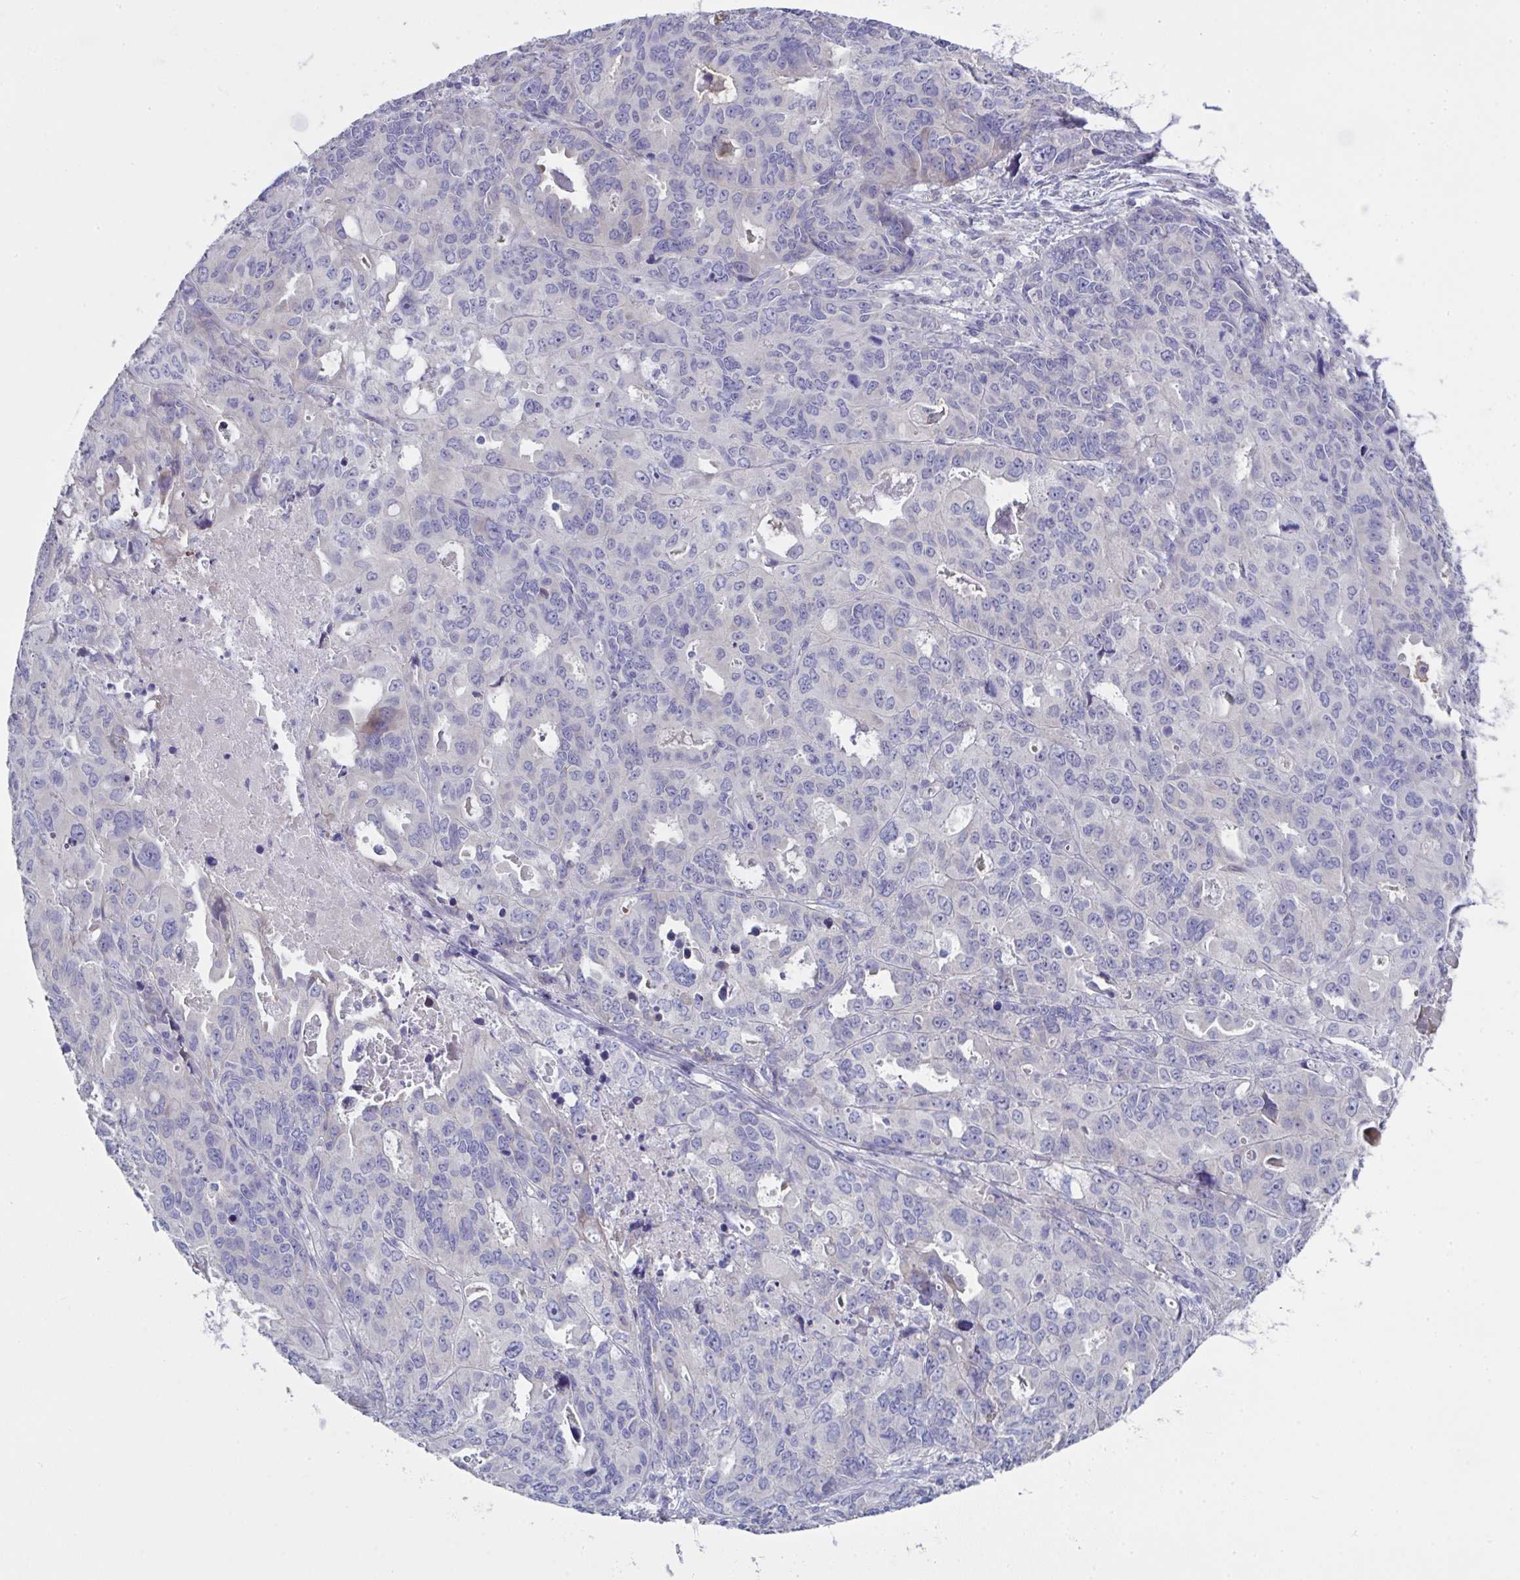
{"staining": {"intensity": "negative", "quantity": "none", "location": "none"}, "tissue": "endometrial cancer", "cell_type": "Tumor cells", "image_type": "cancer", "snomed": [{"axis": "morphology", "description": "Adenocarcinoma, NOS"}, {"axis": "topography", "description": "Uterus"}], "caption": "An IHC photomicrograph of endometrial adenocarcinoma is shown. There is no staining in tumor cells of endometrial adenocarcinoma. Nuclei are stained in blue.", "gene": "FBXO47", "patient": {"sex": "female", "age": 79}}